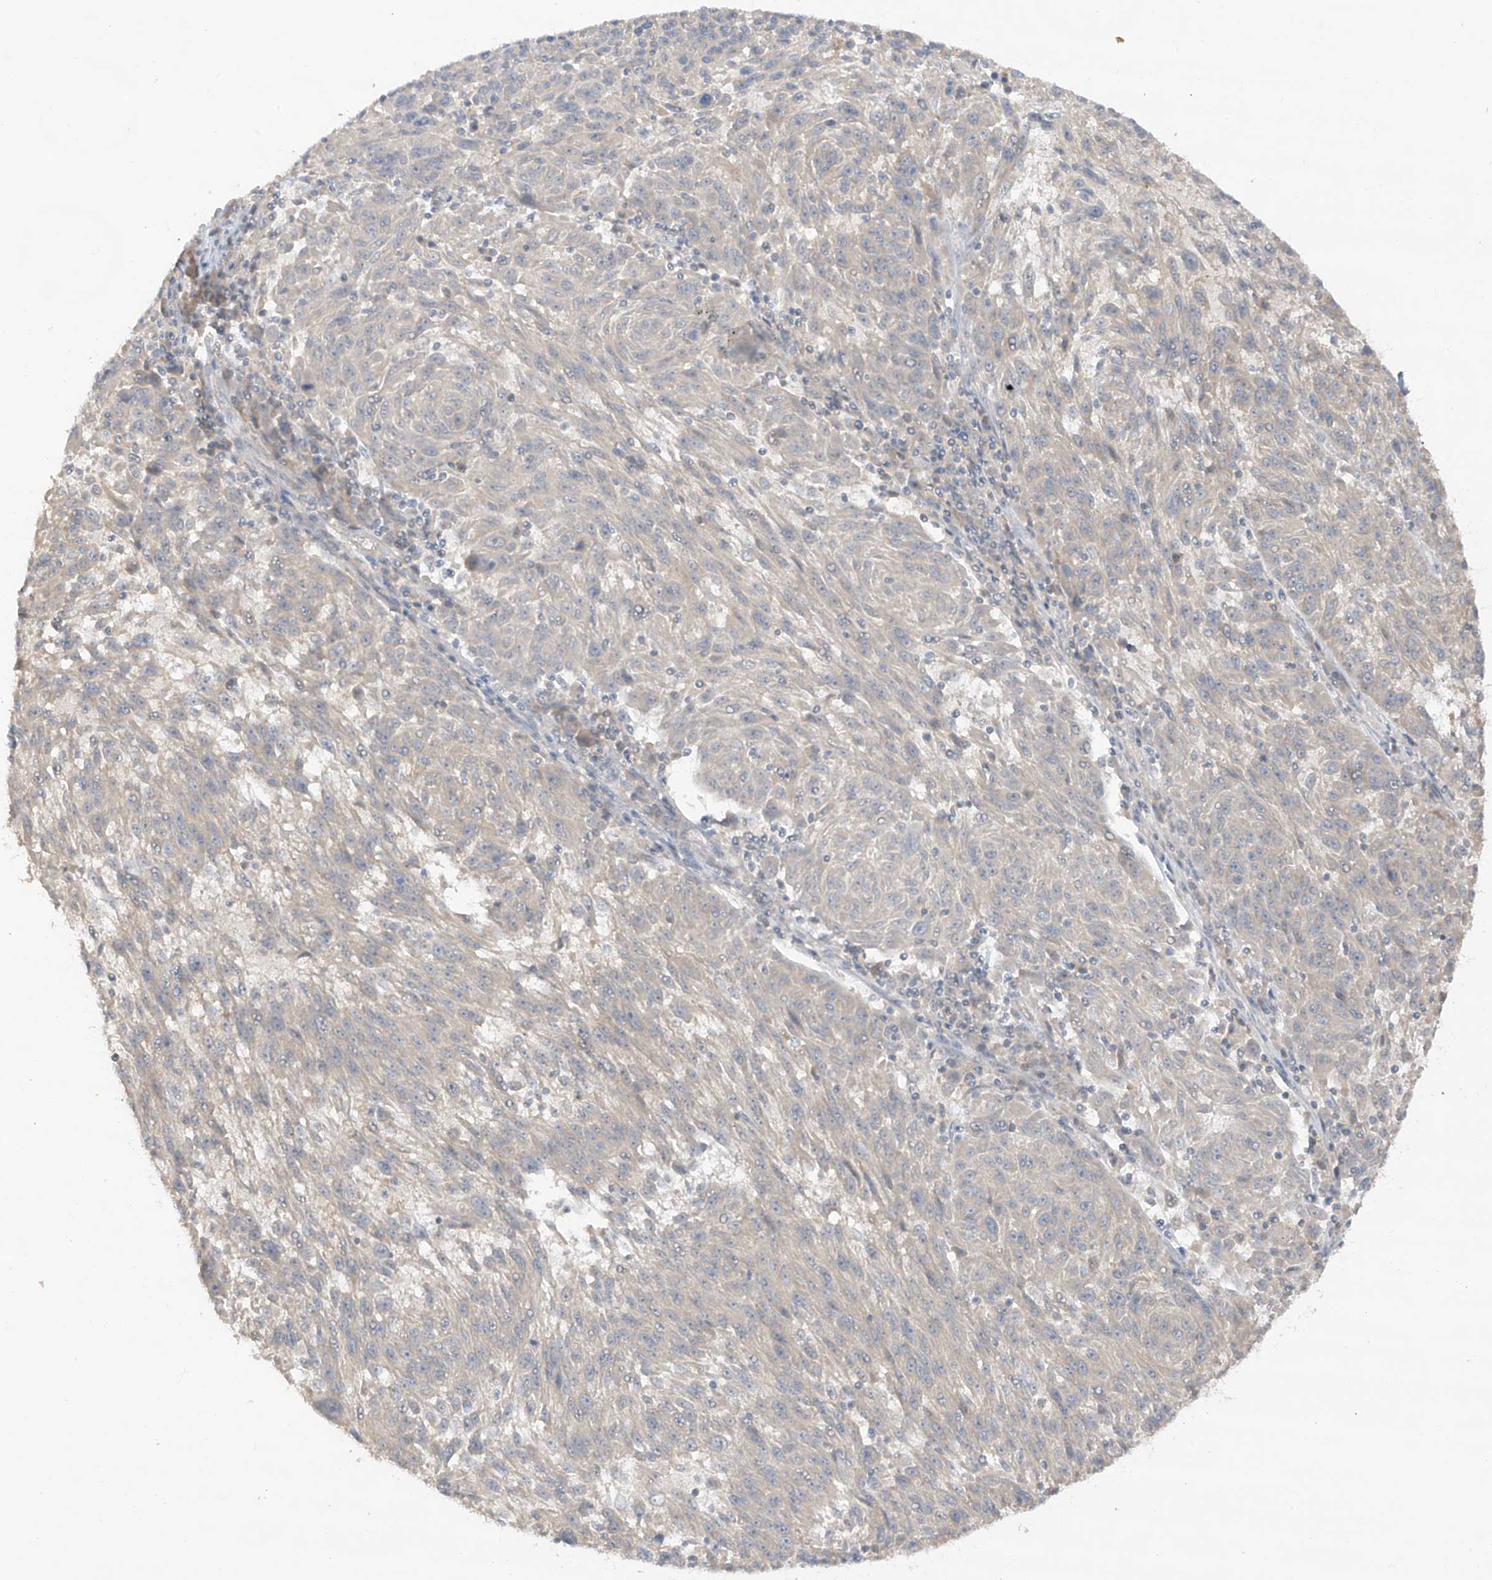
{"staining": {"intensity": "negative", "quantity": "none", "location": "none"}, "tissue": "melanoma", "cell_type": "Tumor cells", "image_type": "cancer", "snomed": [{"axis": "morphology", "description": "Malignant melanoma, NOS"}, {"axis": "topography", "description": "Skin"}], "caption": "The image demonstrates no staining of tumor cells in melanoma. Brightfield microscopy of immunohistochemistry stained with DAB (brown) and hematoxylin (blue), captured at high magnification.", "gene": "ANGEL2", "patient": {"sex": "male", "age": 53}}